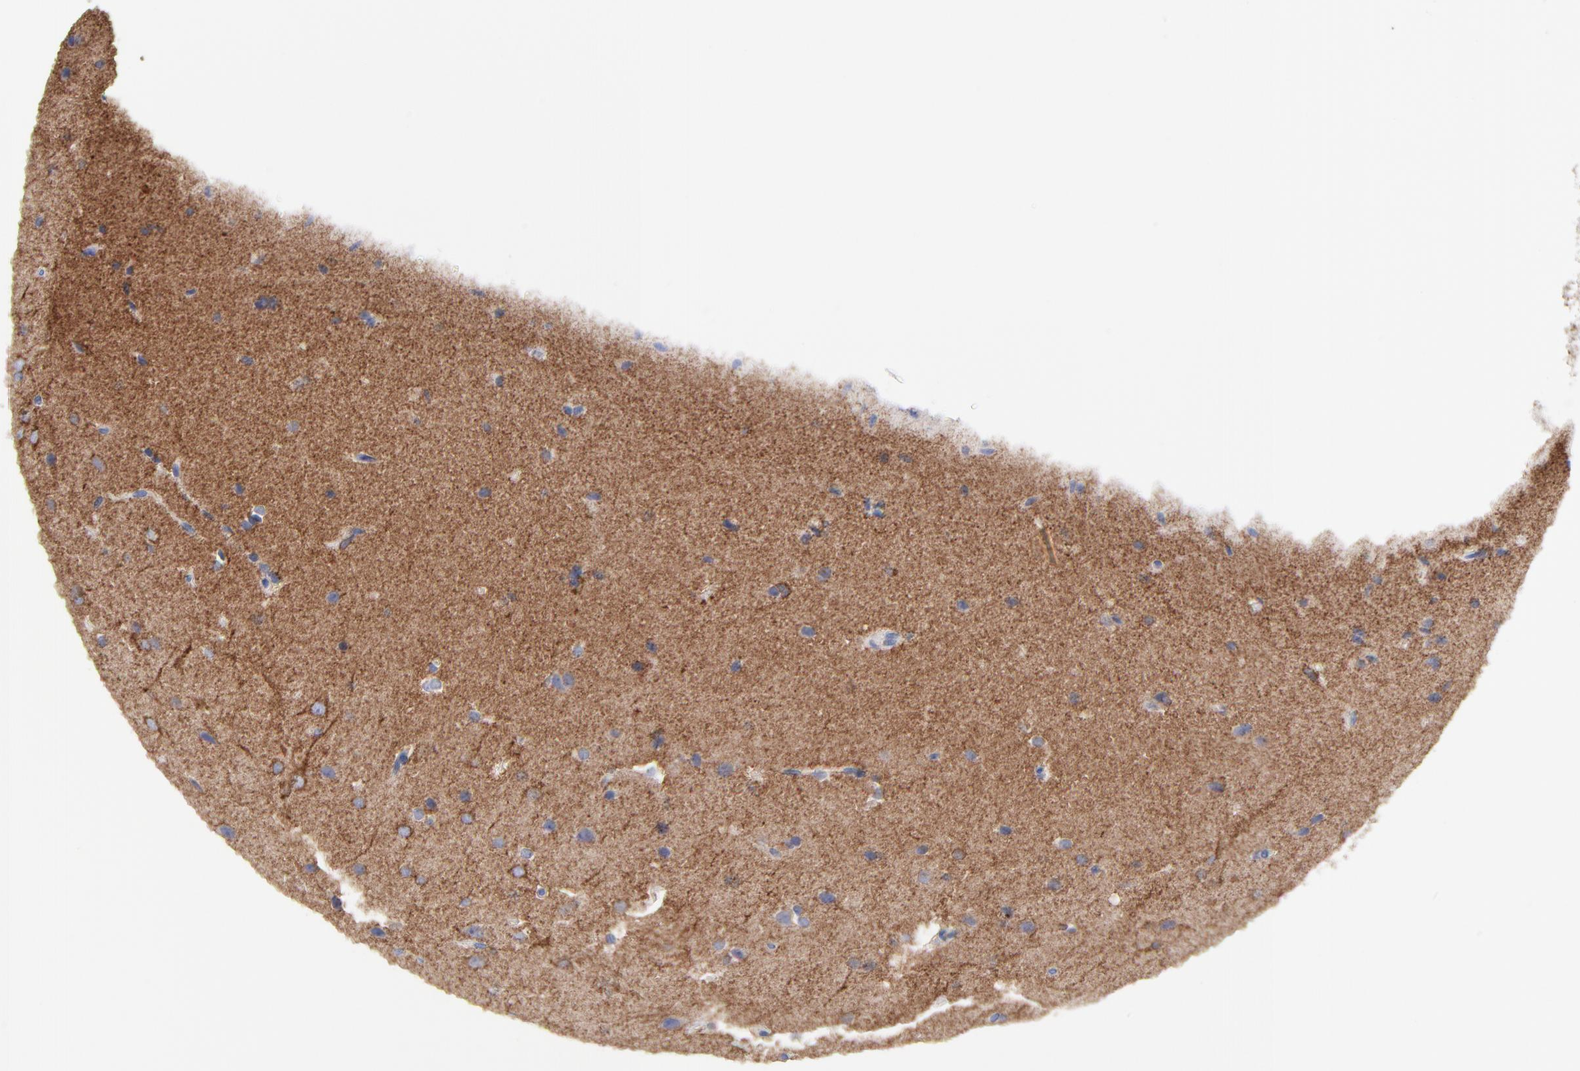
{"staining": {"intensity": "moderate", "quantity": "<25%", "location": "cytoplasmic/membranous"}, "tissue": "glioma", "cell_type": "Tumor cells", "image_type": "cancer", "snomed": [{"axis": "morphology", "description": "Glioma, malignant, Low grade"}, {"axis": "topography", "description": "Cerebral cortex"}], "caption": "Immunohistochemistry (IHC) histopathology image of neoplastic tissue: malignant glioma (low-grade) stained using immunohistochemistry (IHC) reveals low levels of moderate protein expression localized specifically in the cytoplasmic/membranous of tumor cells, appearing as a cytoplasmic/membranous brown color.", "gene": "CNTN3", "patient": {"sex": "female", "age": 47}}